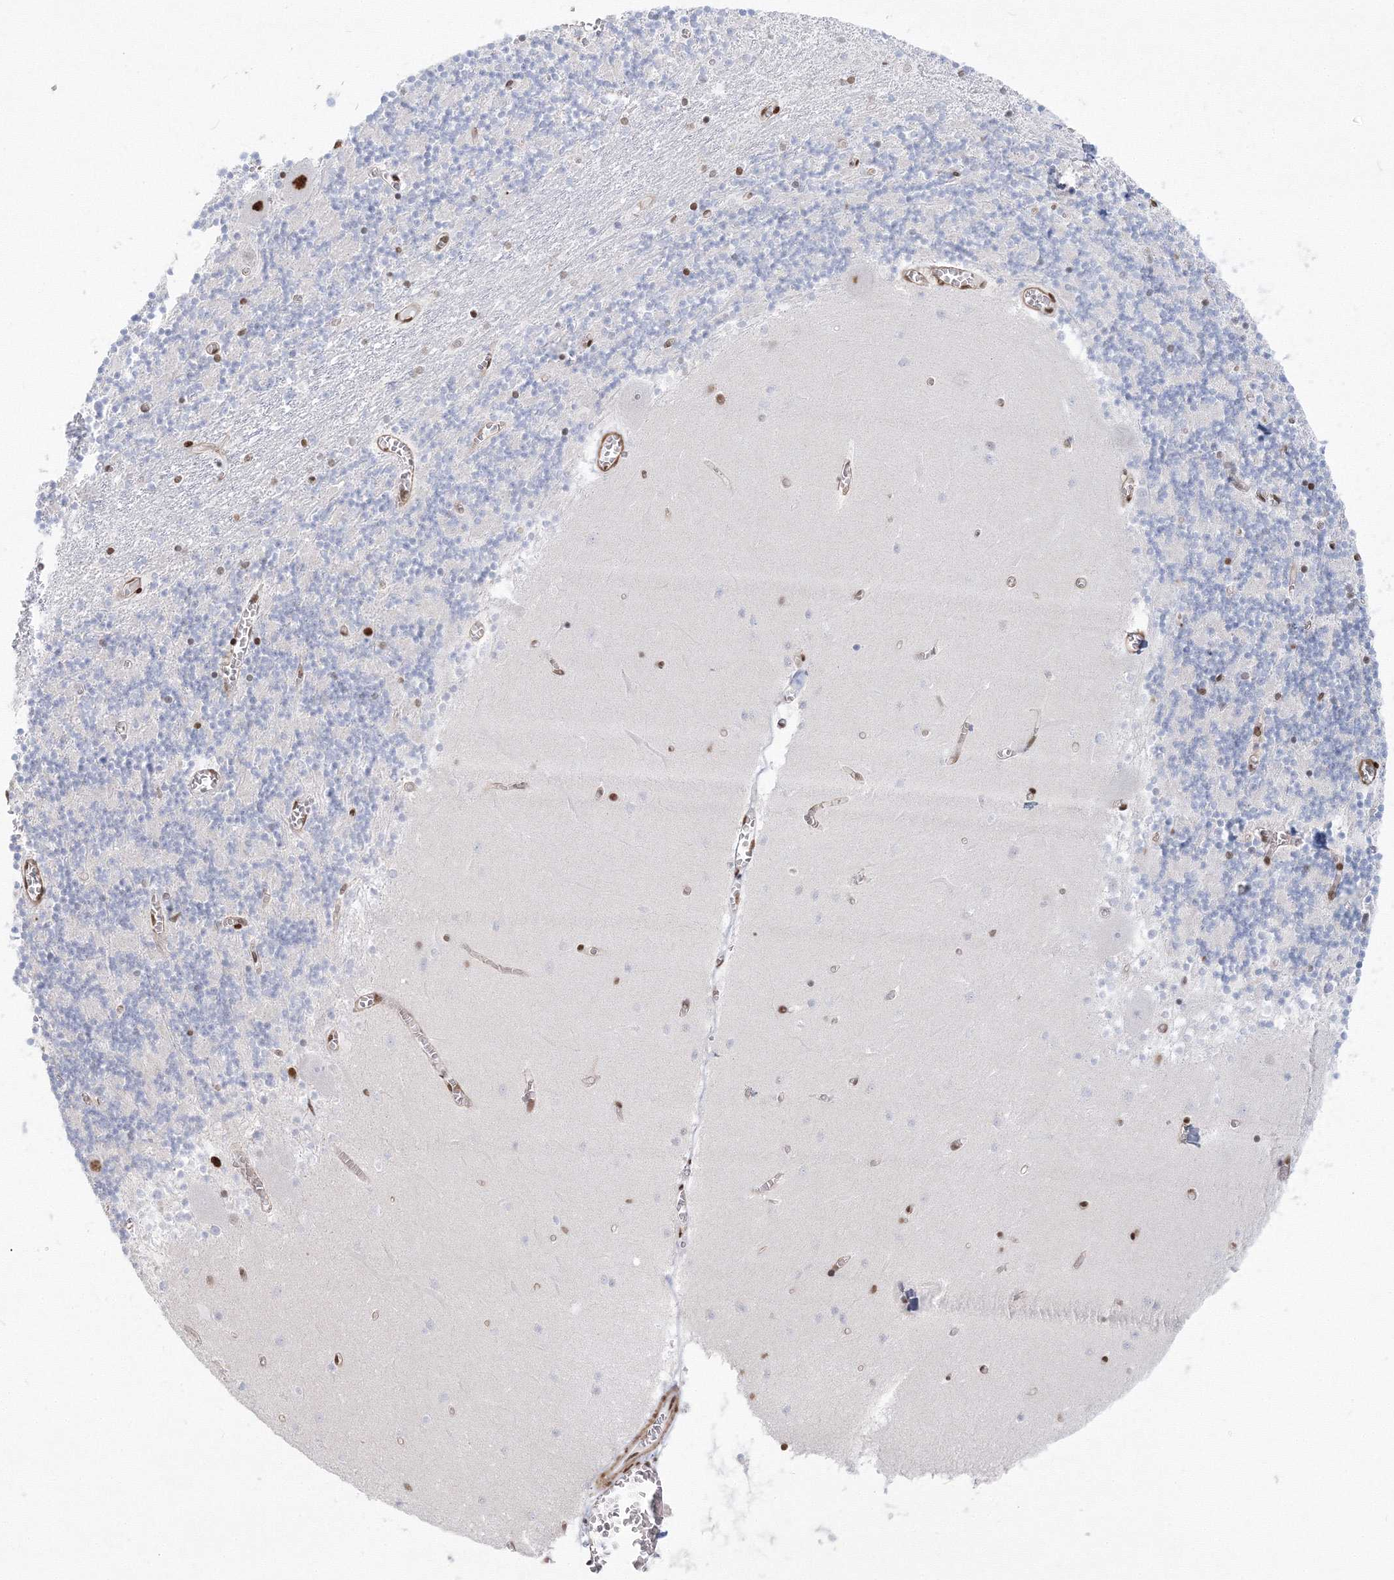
{"staining": {"intensity": "strong", "quantity": ">75%", "location": "nuclear"}, "tissue": "cerebellum", "cell_type": "Cells in granular layer", "image_type": "normal", "snomed": [{"axis": "morphology", "description": "Normal tissue, NOS"}, {"axis": "topography", "description": "Cerebellum"}], "caption": "Protein positivity by immunohistochemistry shows strong nuclear positivity in about >75% of cells in granular layer in unremarkable cerebellum. (IHC, brightfield microscopy, high magnification).", "gene": "ZNF638", "patient": {"sex": "female", "age": 28}}